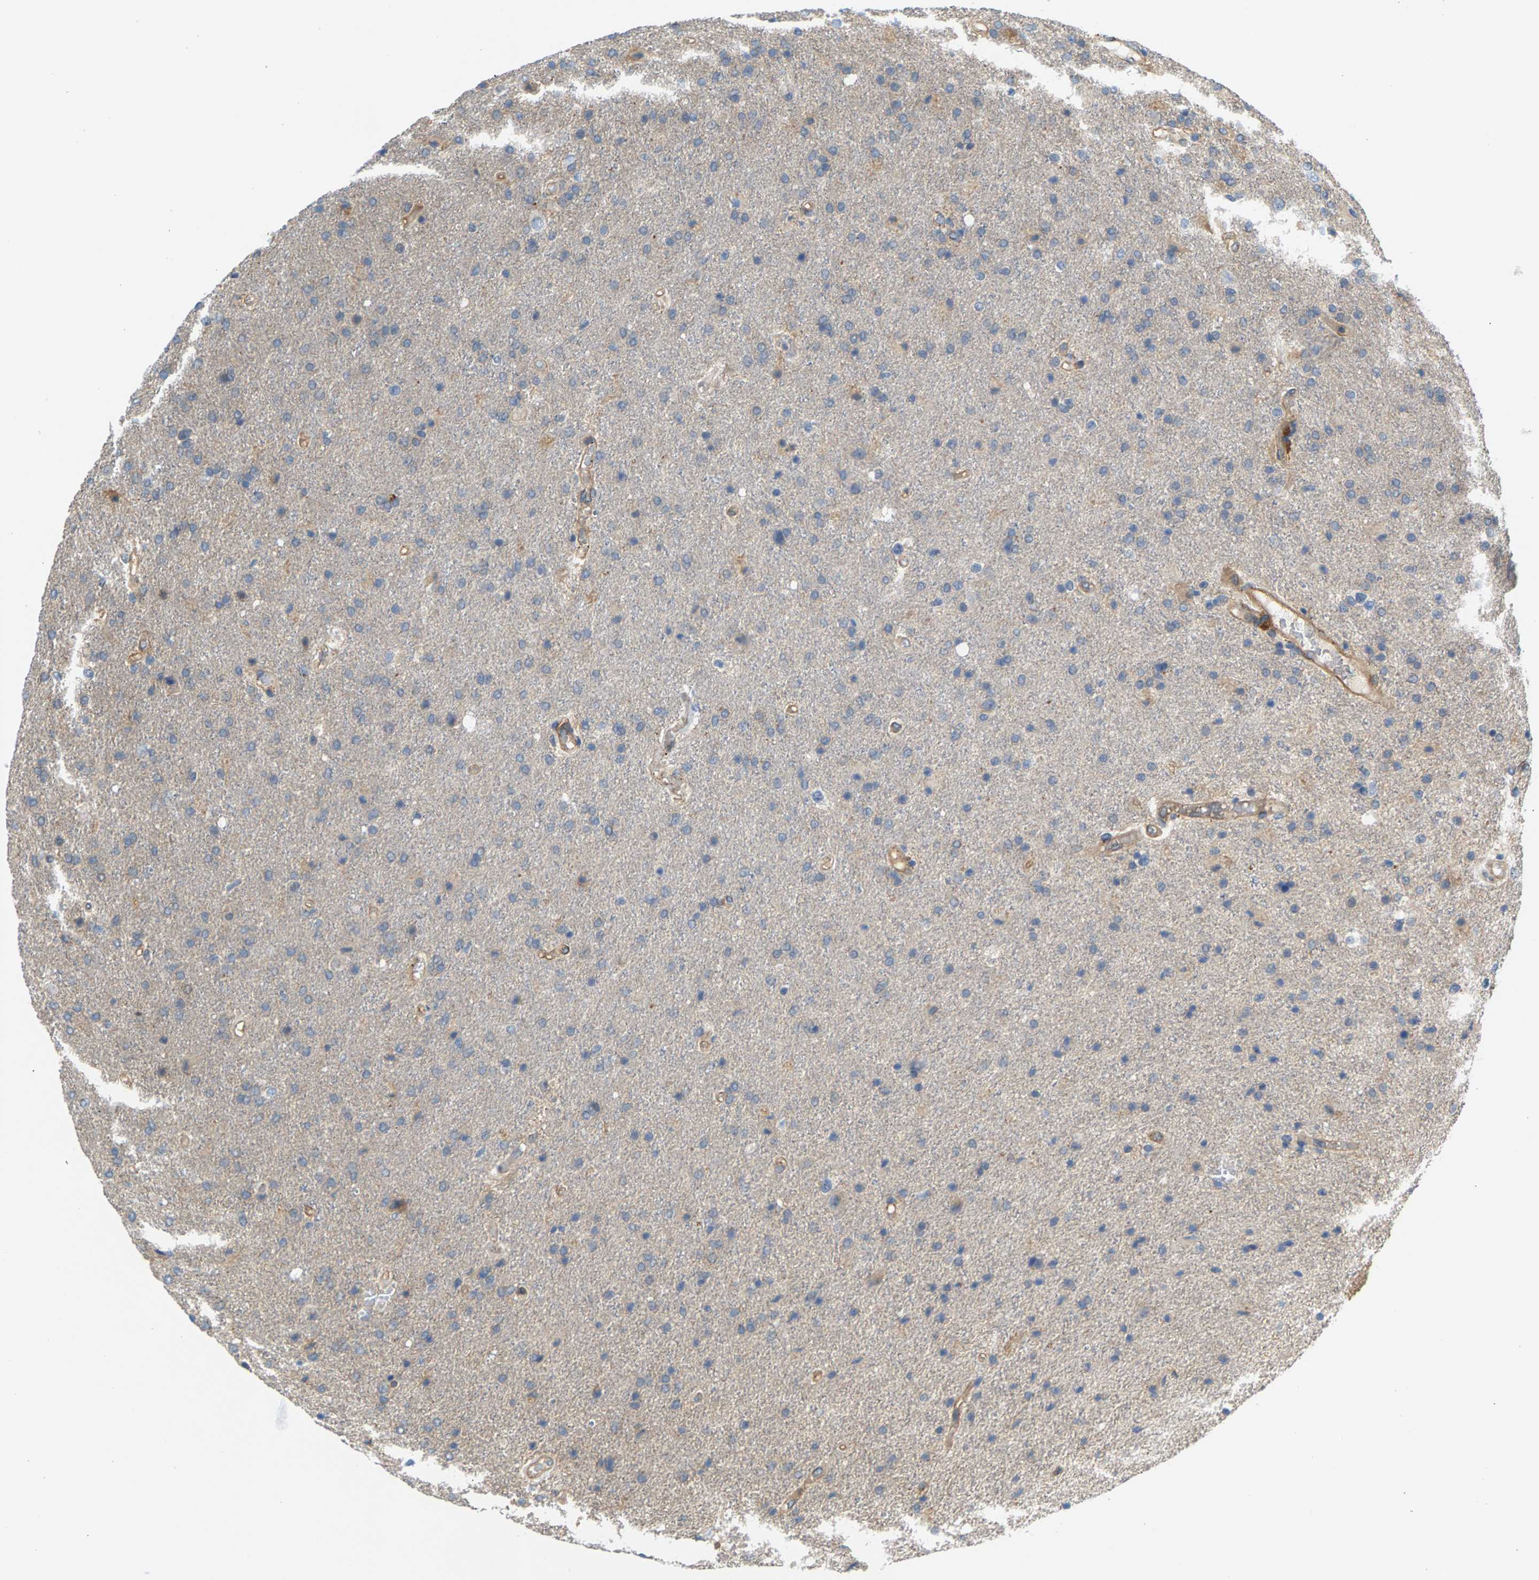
{"staining": {"intensity": "weak", "quantity": "<25%", "location": "cytoplasmic/membranous"}, "tissue": "glioma", "cell_type": "Tumor cells", "image_type": "cancer", "snomed": [{"axis": "morphology", "description": "Glioma, malignant, High grade"}, {"axis": "topography", "description": "Brain"}], "caption": "IHC image of neoplastic tissue: high-grade glioma (malignant) stained with DAB shows no significant protein positivity in tumor cells. Brightfield microscopy of immunohistochemistry stained with DAB (brown) and hematoxylin (blue), captured at high magnification.", "gene": "KRTAP27-1", "patient": {"sex": "male", "age": 72}}